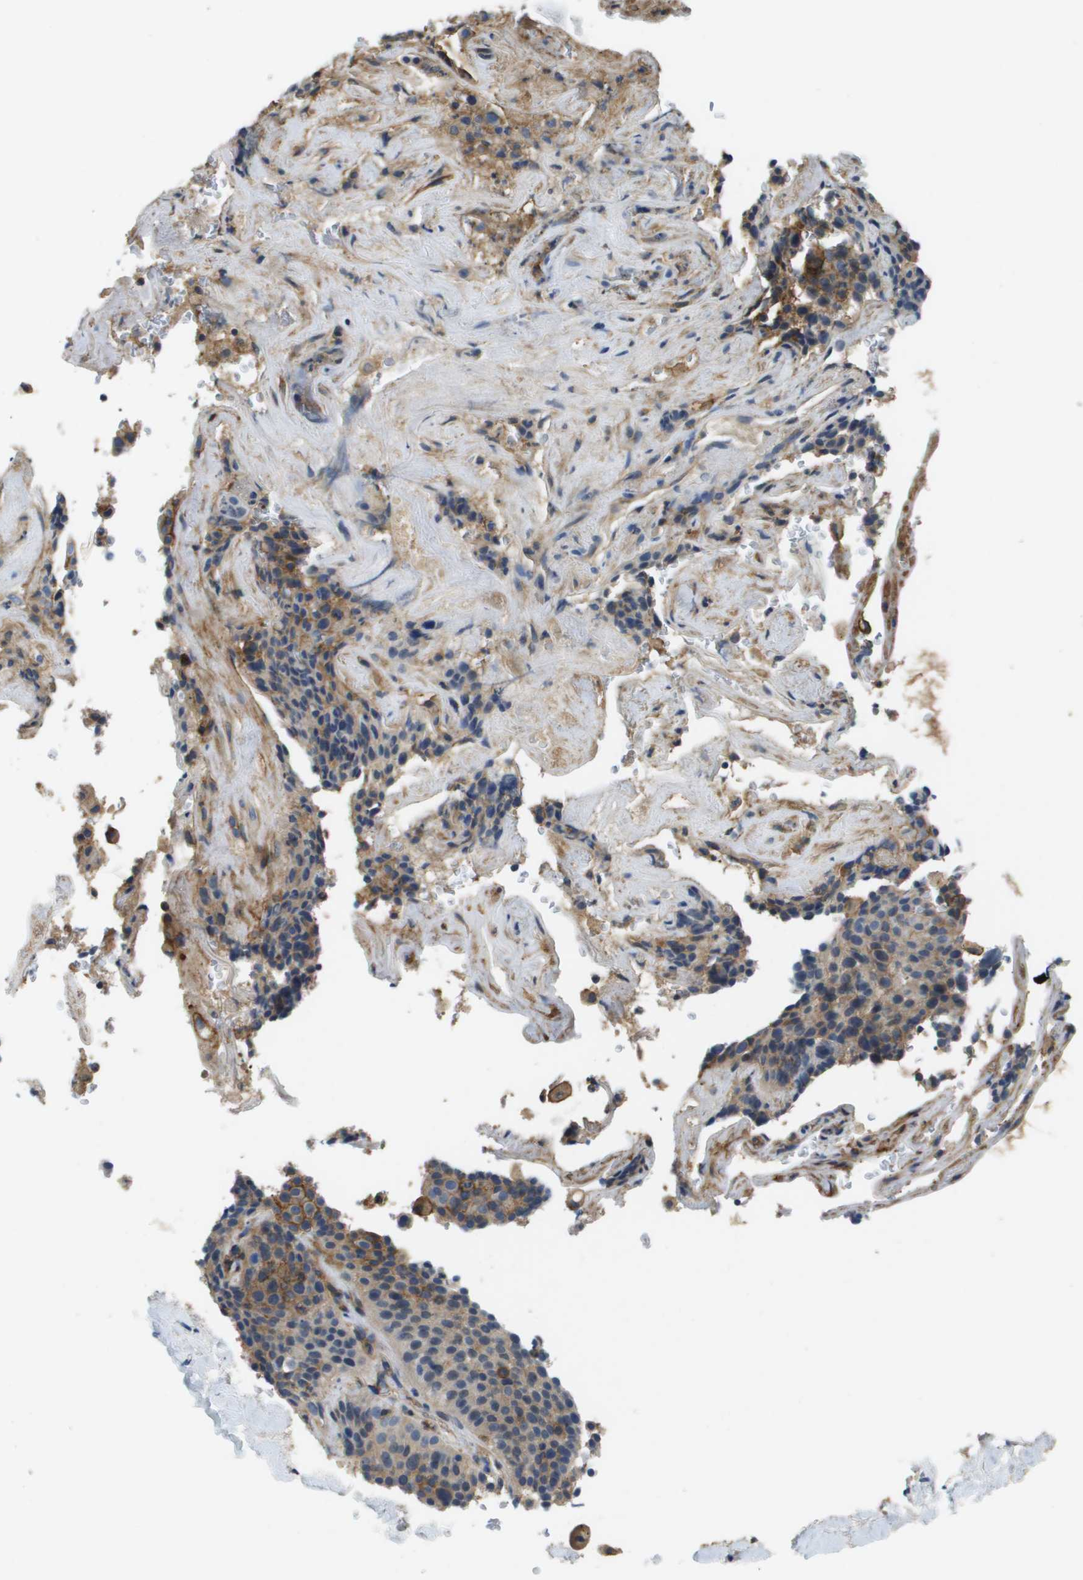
{"staining": {"intensity": "moderate", "quantity": "<25%", "location": "cytoplasmic/membranous"}, "tissue": "lung cancer", "cell_type": "Tumor cells", "image_type": "cancer", "snomed": [{"axis": "morphology", "description": "Squamous cell carcinoma, NOS"}, {"axis": "topography", "description": "Lung"}], "caption": "Lung cancer (squamous cell carcinoma) was stained to show a protein in brown. There is low levels of moderate cytoplasmic/membranous staining in approximately <25% of tumor cells.", "gene": "SLC16A3", "patient": {"sex": "male", "age": 54}}